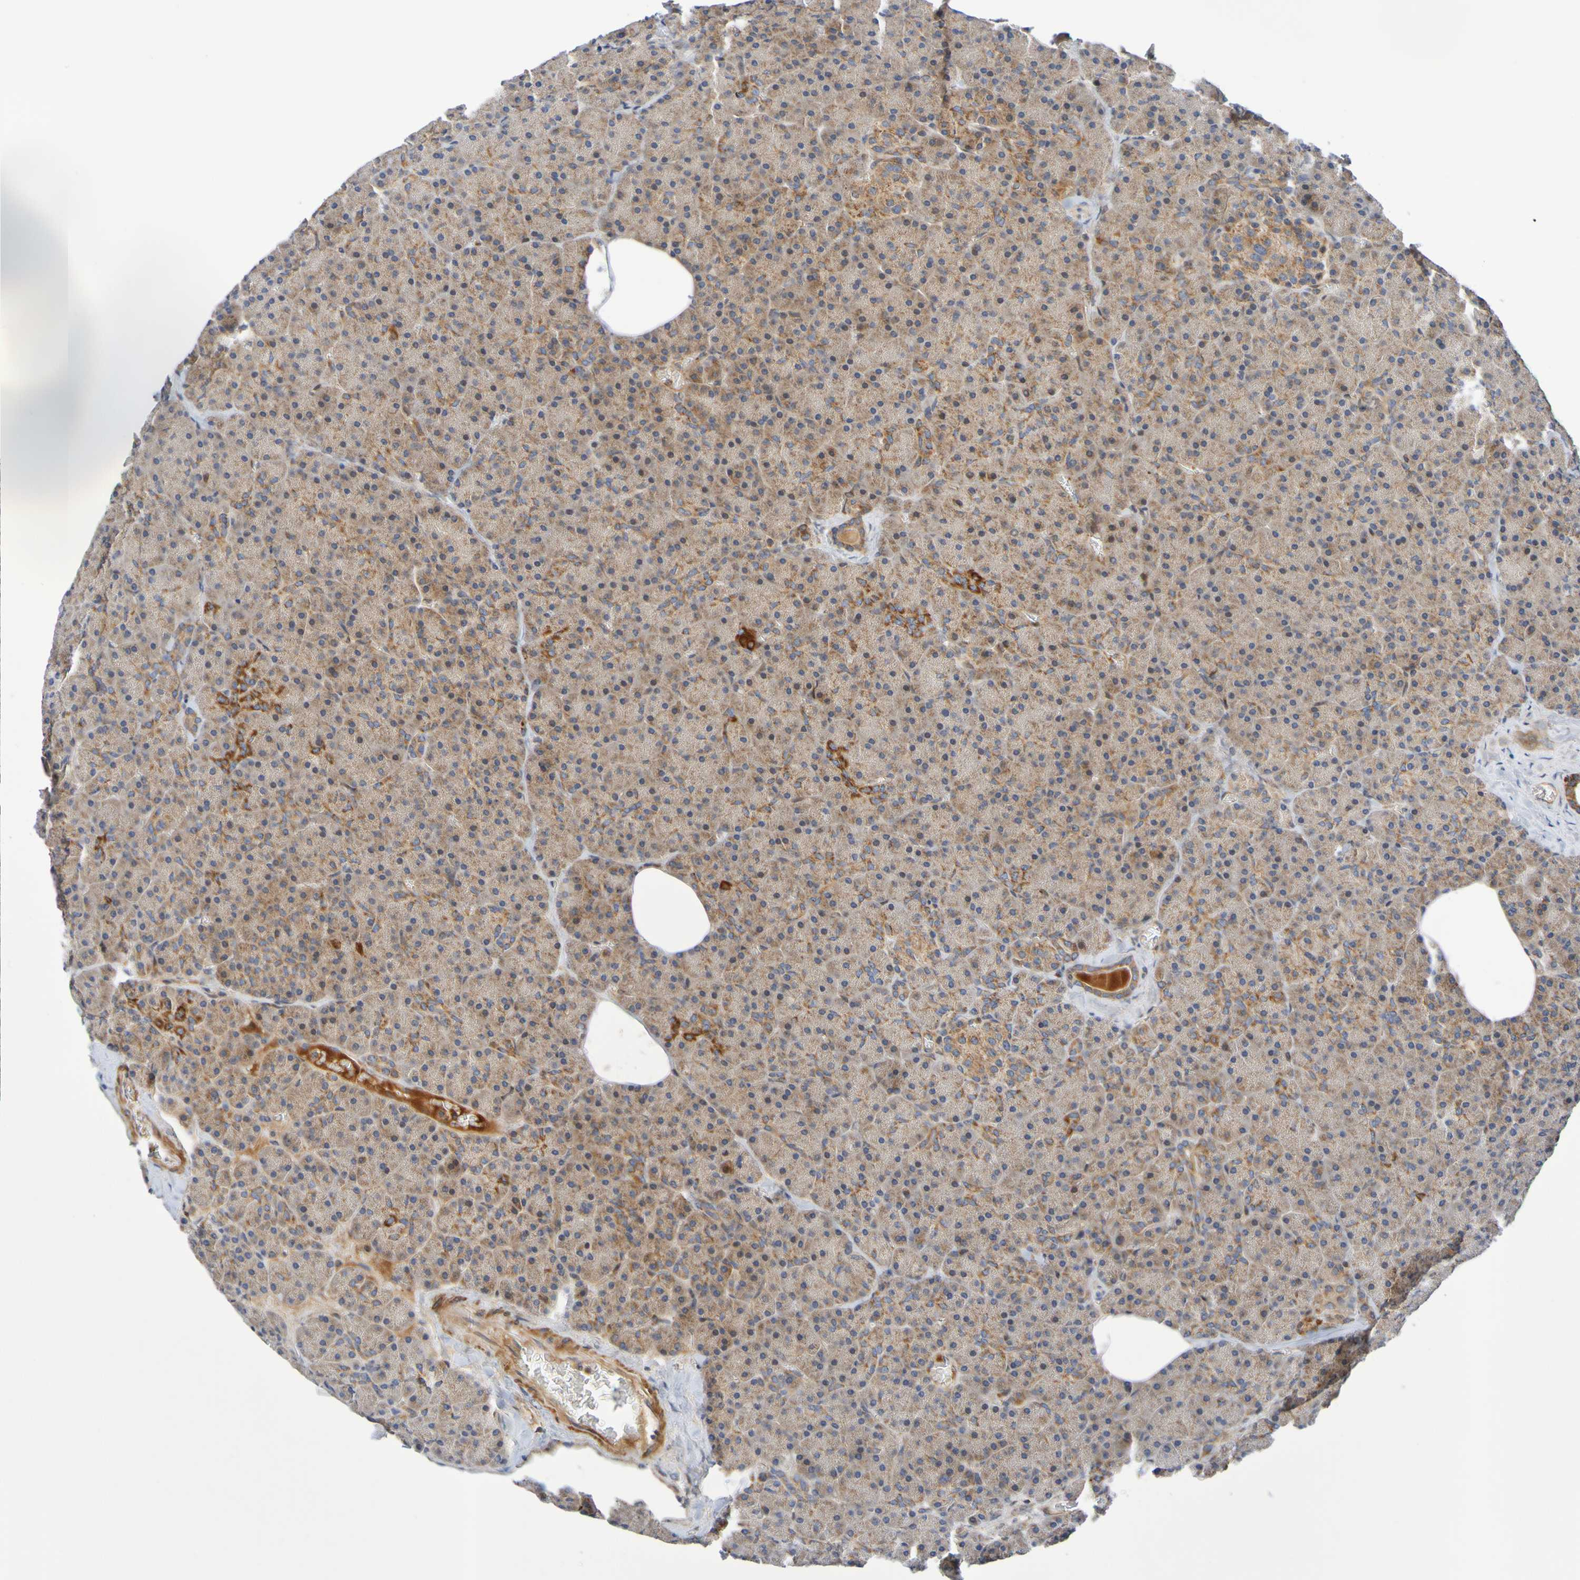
{"staining": {"intensity": "moderate", "quantity": ">75%", "location": "cytoplasmic/membranous"}, "tissue": "pancreas", "cell_type": "Exocrine glandular cells", "image_type": "normal", "snomed": [{"axis": "morphology", "description": "Normal tissue, NOS"}, {"axis": "topography", "description": "Pancreas"}], "caption": "A high-resolution histopathology image shows immunohistochemistry staining of unremarkable pancreas, which exhibits moderate cytoplasmic/membranous staining in approximately >75% of exocrine glandular cells. (DAB = brown stain, brightfield microscopy at high magnification).", "gene": "CCDC51", "patient": {"sex": "female", "age": 35}}